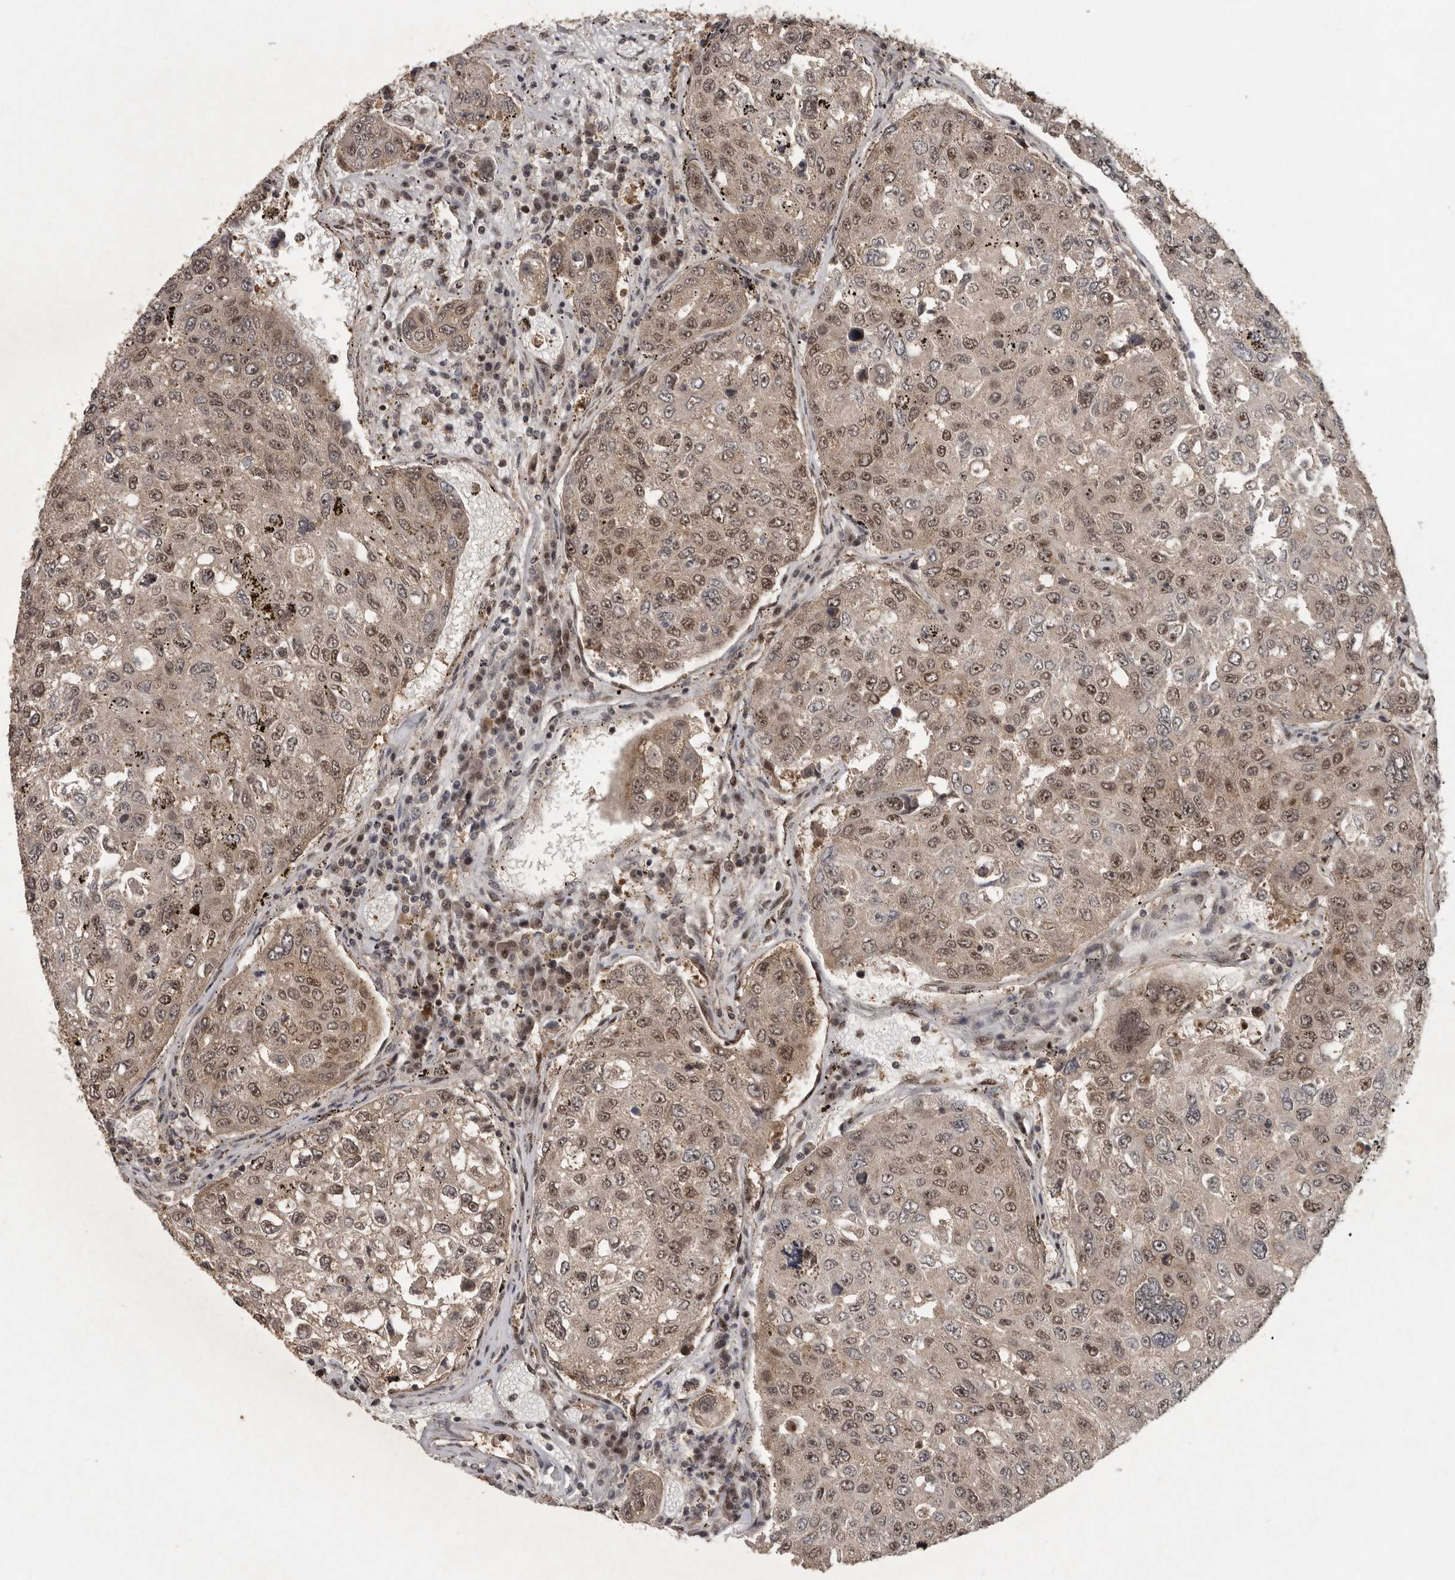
{"staining": {"intensity": "moderate", "quantity": "25%-75%", "location": "nuclear"}, "tissue": "urothelial cancer", "cell_type": "Tumor cells", "image_type": "cancer", "snomed": [{"axis": "morphology", "description": "Urothelial carcinoma, High grade"}, {"axis": "topography", "description": "Lymph node"}, {"axis": "topography", "description": "Urinary bladder"}], "caption": "High-grade urothelial carcinoma stained with DAB immunohistochemistry reveals medium levels of moderate nuclear positivity in about 25%-75% of tumor cells.", "gene": "CDC27", "patient": {"sex": "male", "age": 51}}